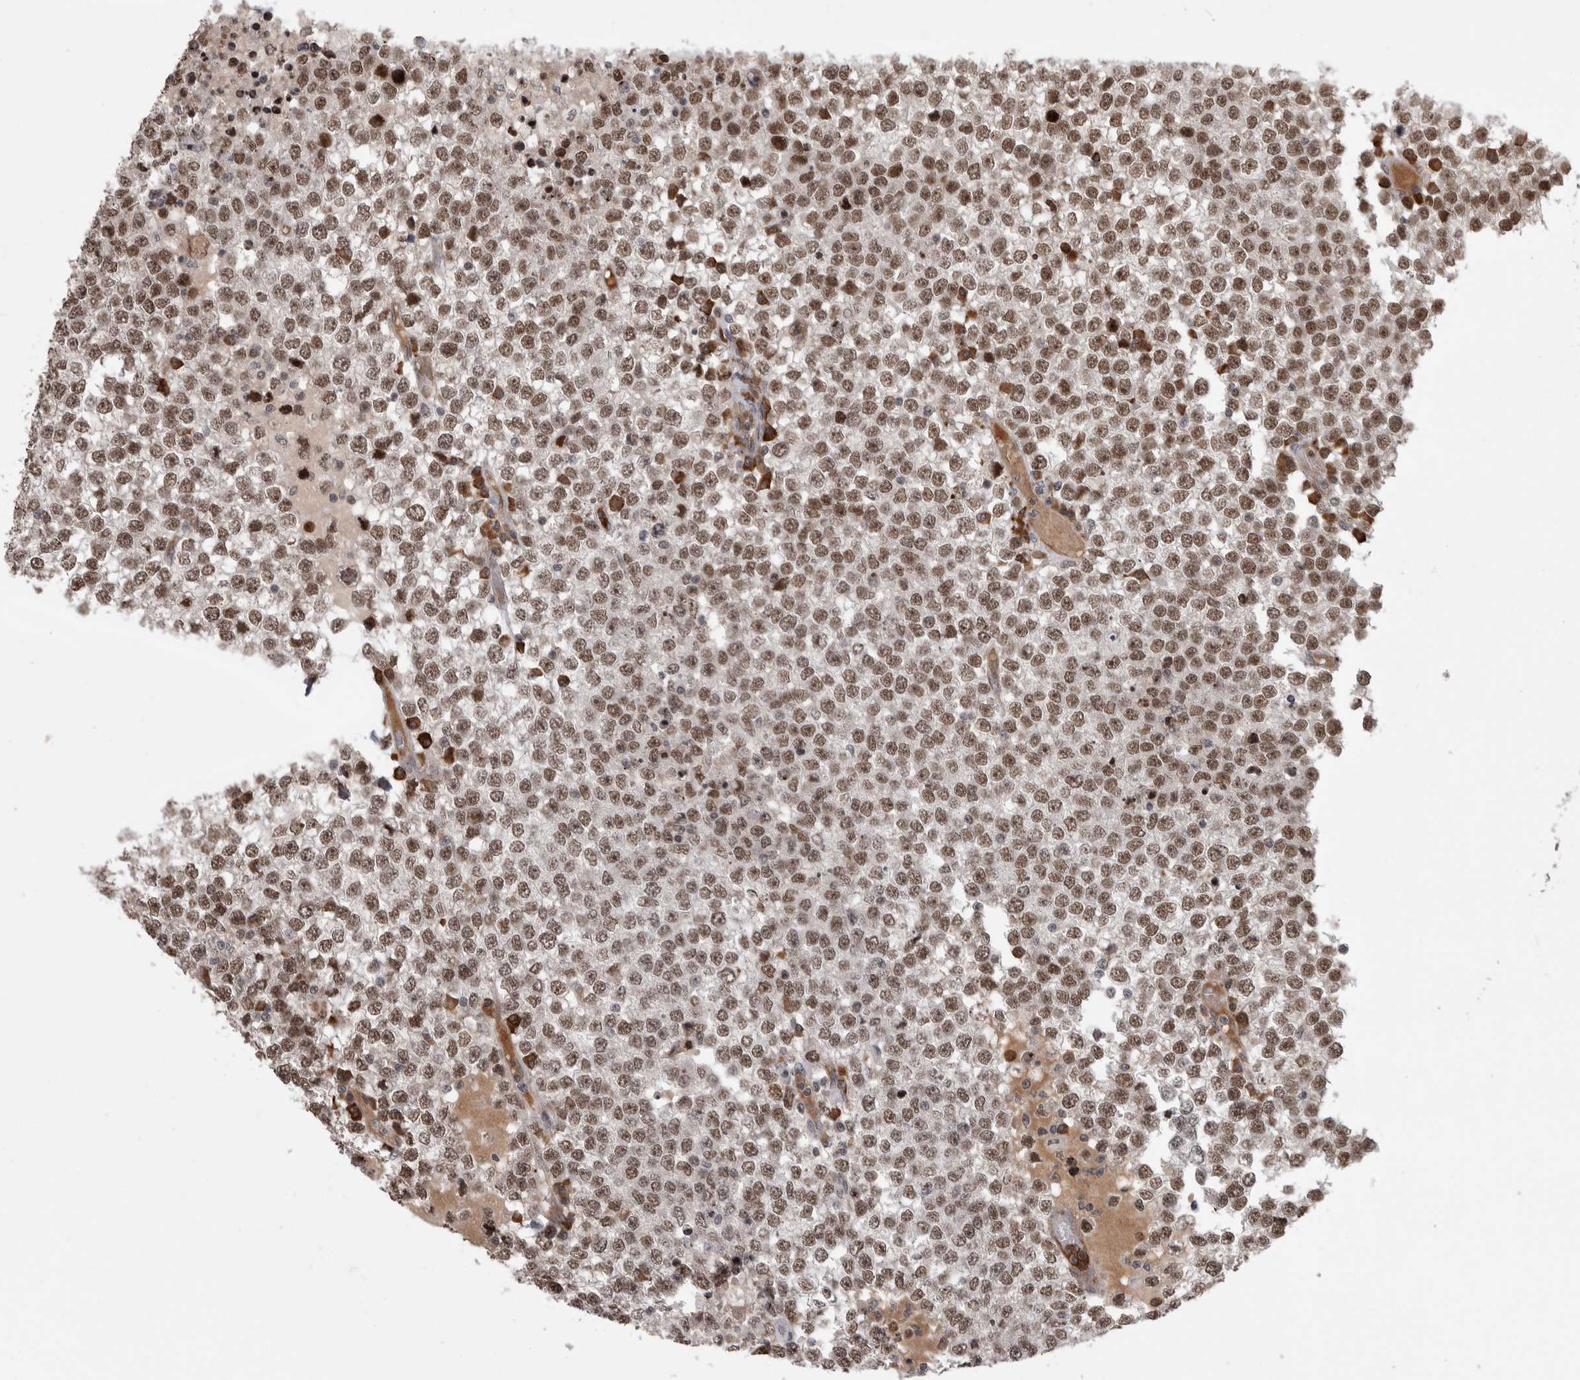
{"staining": {"intensity": "moderate", "quantity": ">75%", "location": "nuclear"}, "tissue": "testis cancer", "cell_type": "Tumor cells", "image_type": "cancer", "snomed": [{"axis": "morphology", "description": "Seminoma, NOS"}, {"axis": "topography", "description": "Testis"}], "caption": "Immunohistochemistry (IHC) photomicrograph of human testis cancer (seminoma) stained for a protein (brown), which reveals medium levels of moderate nuclear positivity in approximately >75% of tumor cells.", "gene": "ZNF592", "patient": {"sex": "male", "age": 65}}